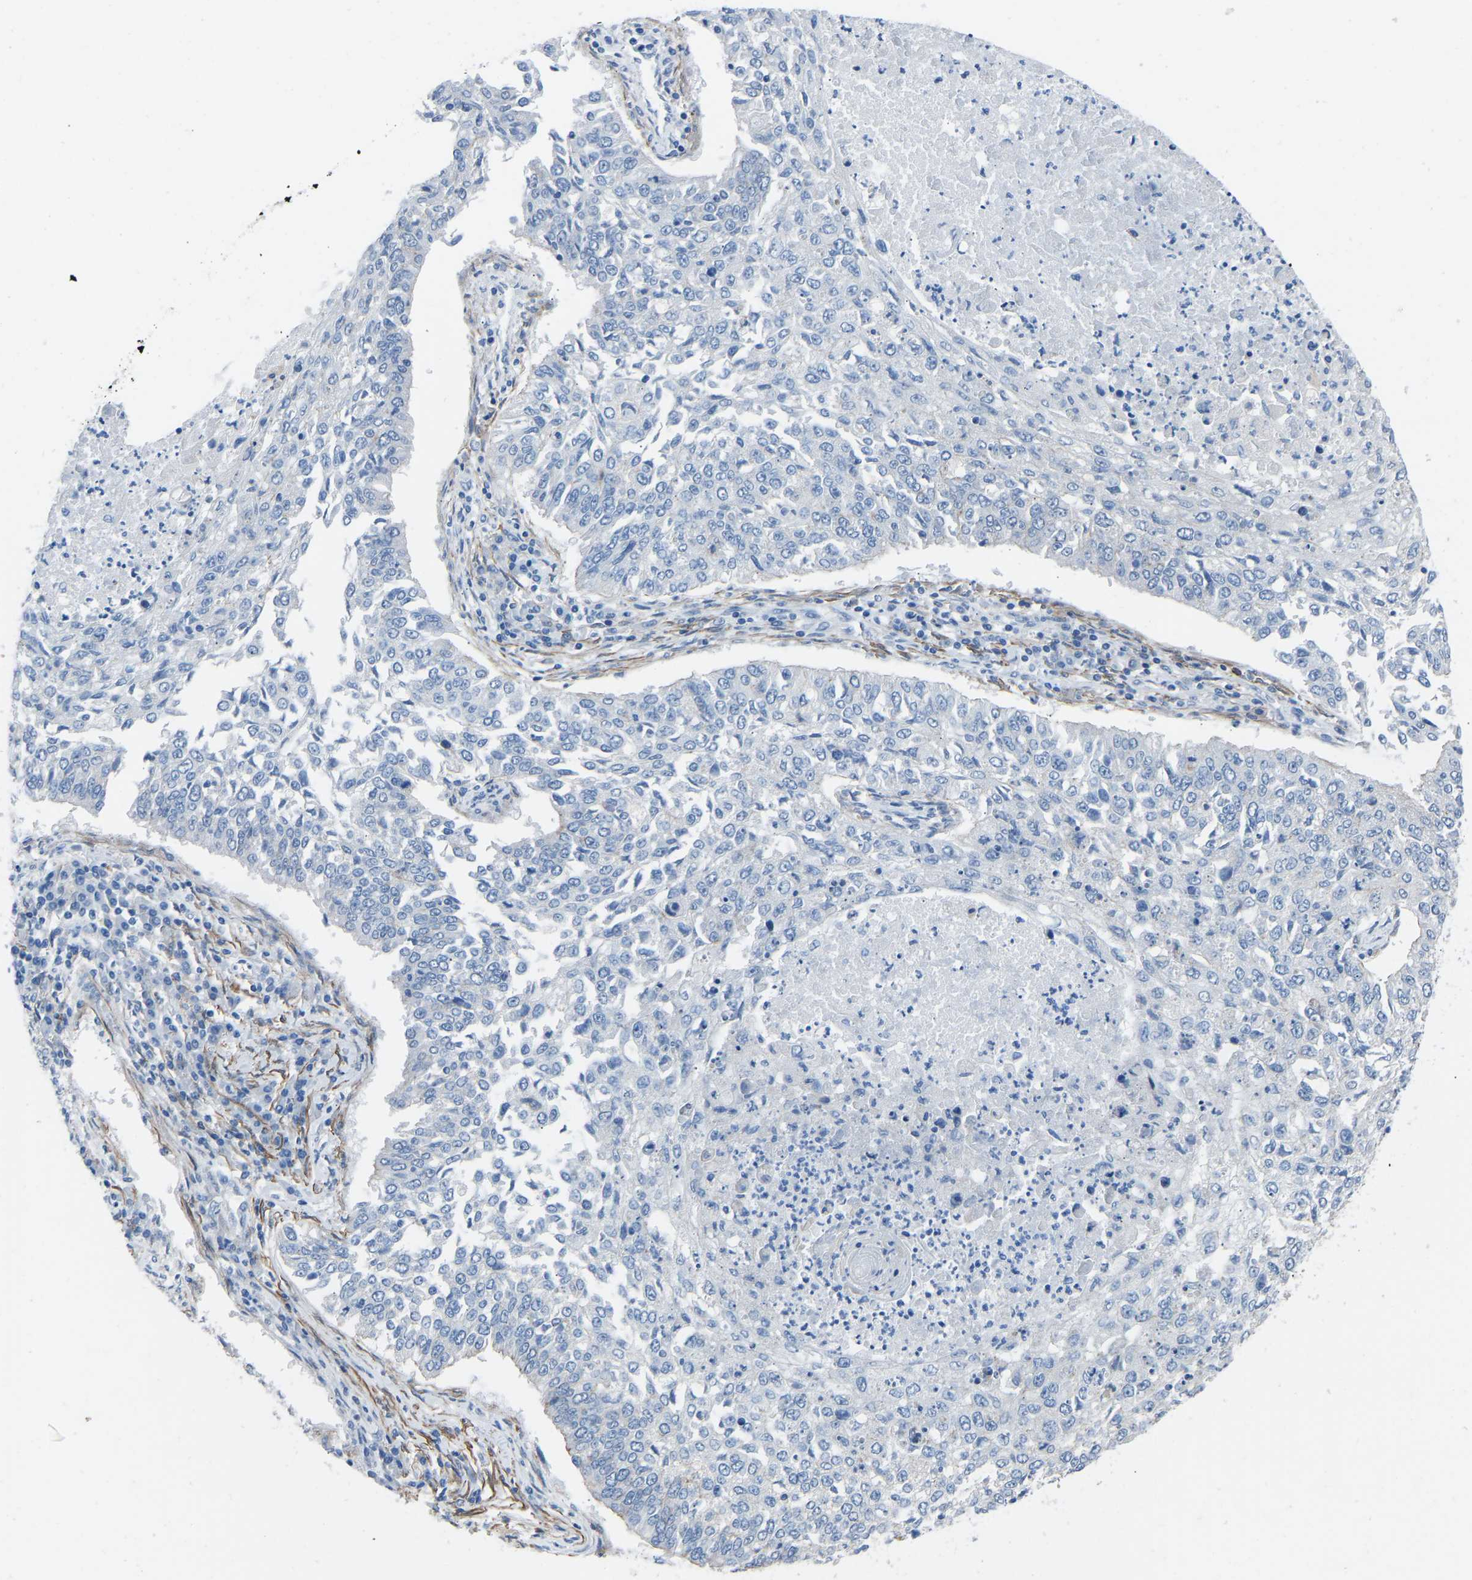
{"staining": {"intensity": "negative", "quantity": "none", "location": "none"}, "tissue": "lung cancer", "cell_type": "Tumor cells", "image_type": "cancer", "snomed": [{"axis": "morphology", "description": "Normal tissue, NOS"}, {"axis": "morphology", "description": "Squamous cell carcinoma, NOS"}, {"axis": "topography", "description": "Cartilage tissue"}, {"axis": "topography", "description": "Bronchus"}, {"axis": "topography", "description": "Lung"}], "caption": "Tumor cells show no significant protein staining in lung cancer. (Brightfield microscopy of DAB immunohistochemistry at high magnification).", "gene": "MYH10", "patient": {"sex": "female", "age": 49}}